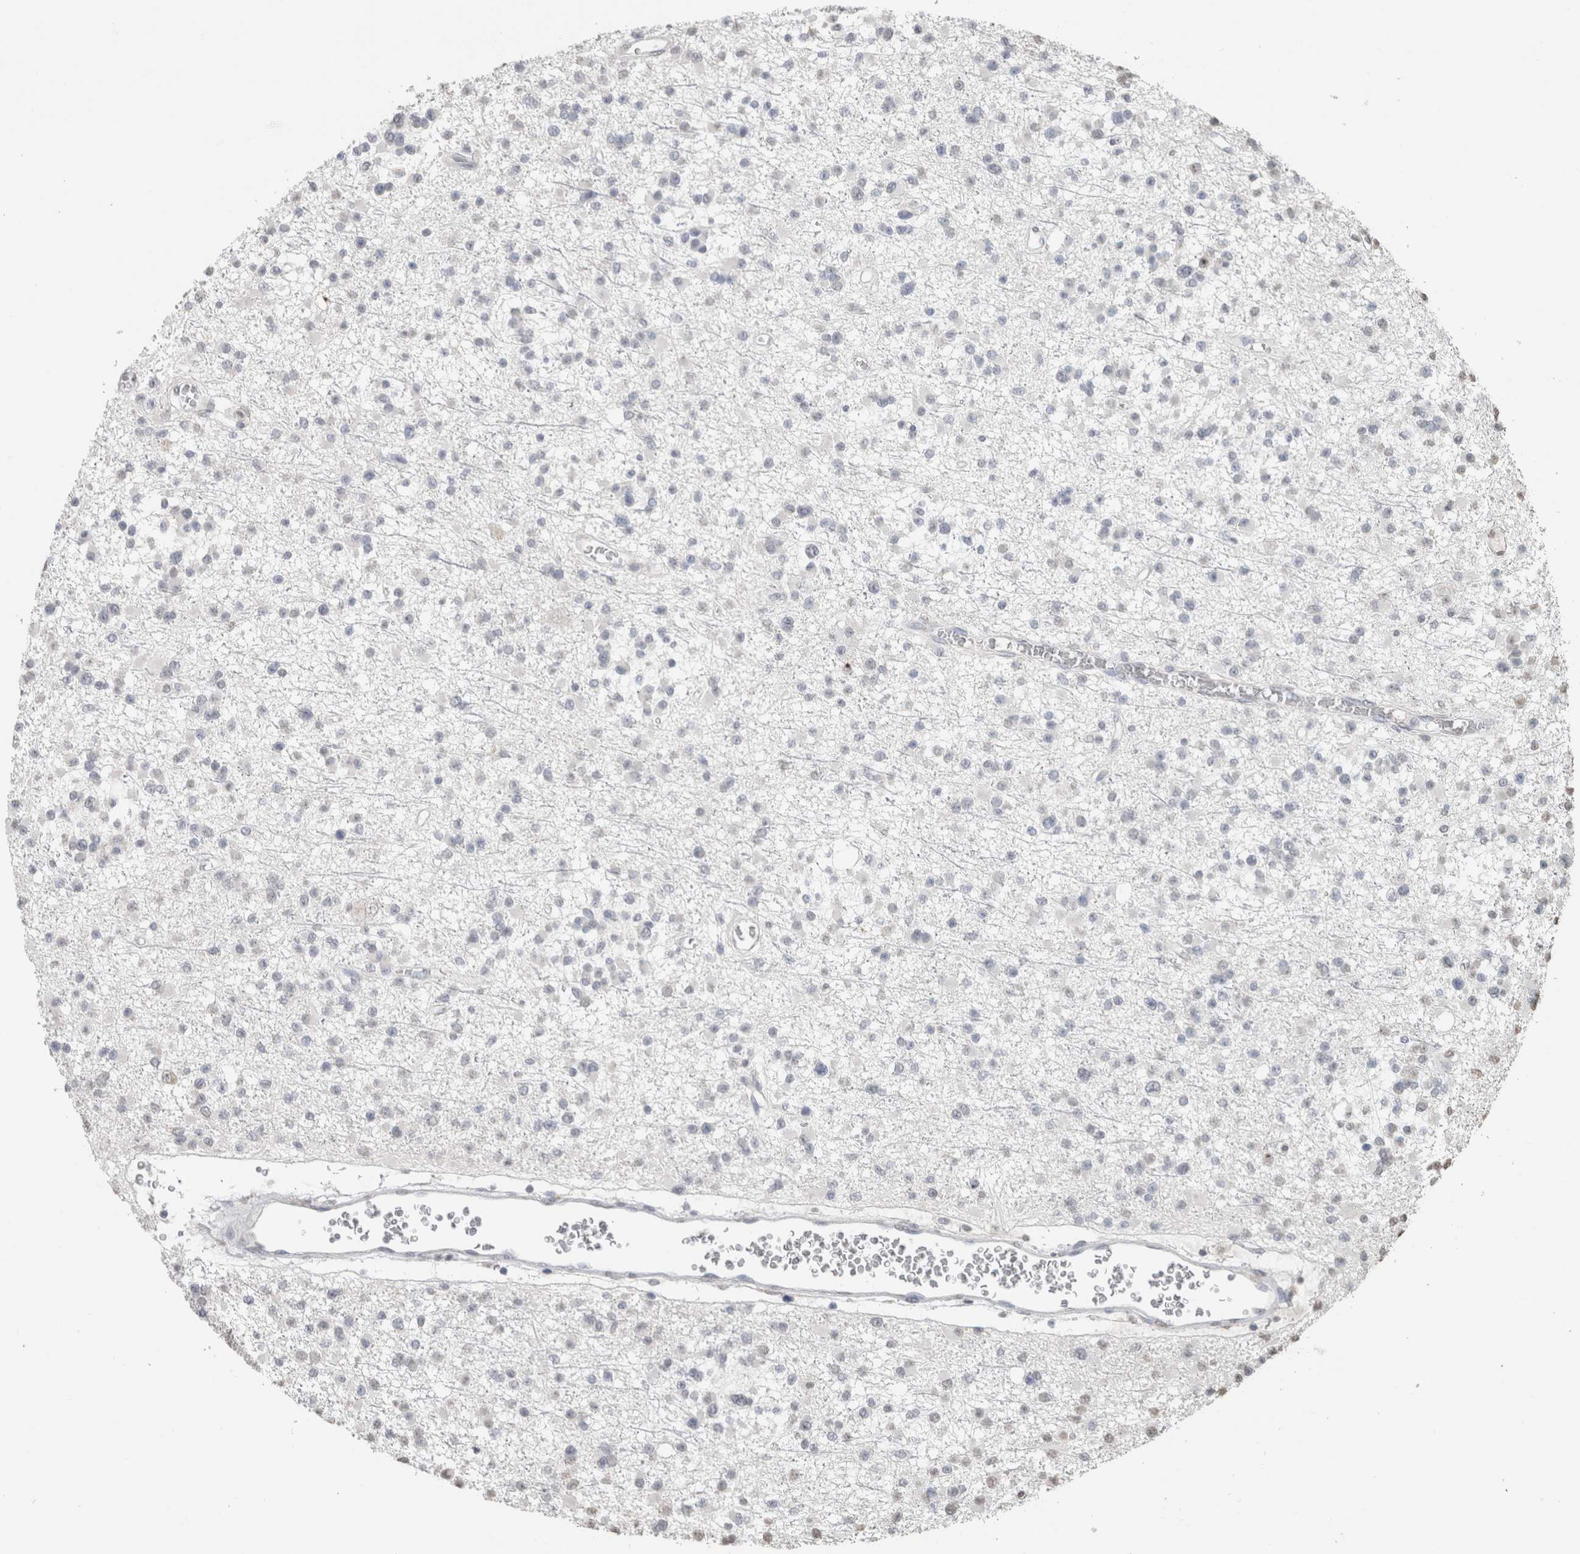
{"staining": {"intensity": "negative", "quantity": "none", "location": "none"}, "tissue": "glioma", "cell_type": "Tumor cells", "image_type": "cancer", "snomed": [{"axis": "morphology", "description": "Glioma, malignant, Low grade"}, {"axis": "topography", "description": "Brain"}], "caption": "Immunohistochemical staining of glioma demonstrates no significant expression in tumor cells. Brightfield microscopy of IHC stained with DAB (3,3'-diaminobenzidine) (brown) and hematoxylin (blue), captured at high magnification.", "gene": "FAM3A", "patient": {"sex": "female", "age": 22}}